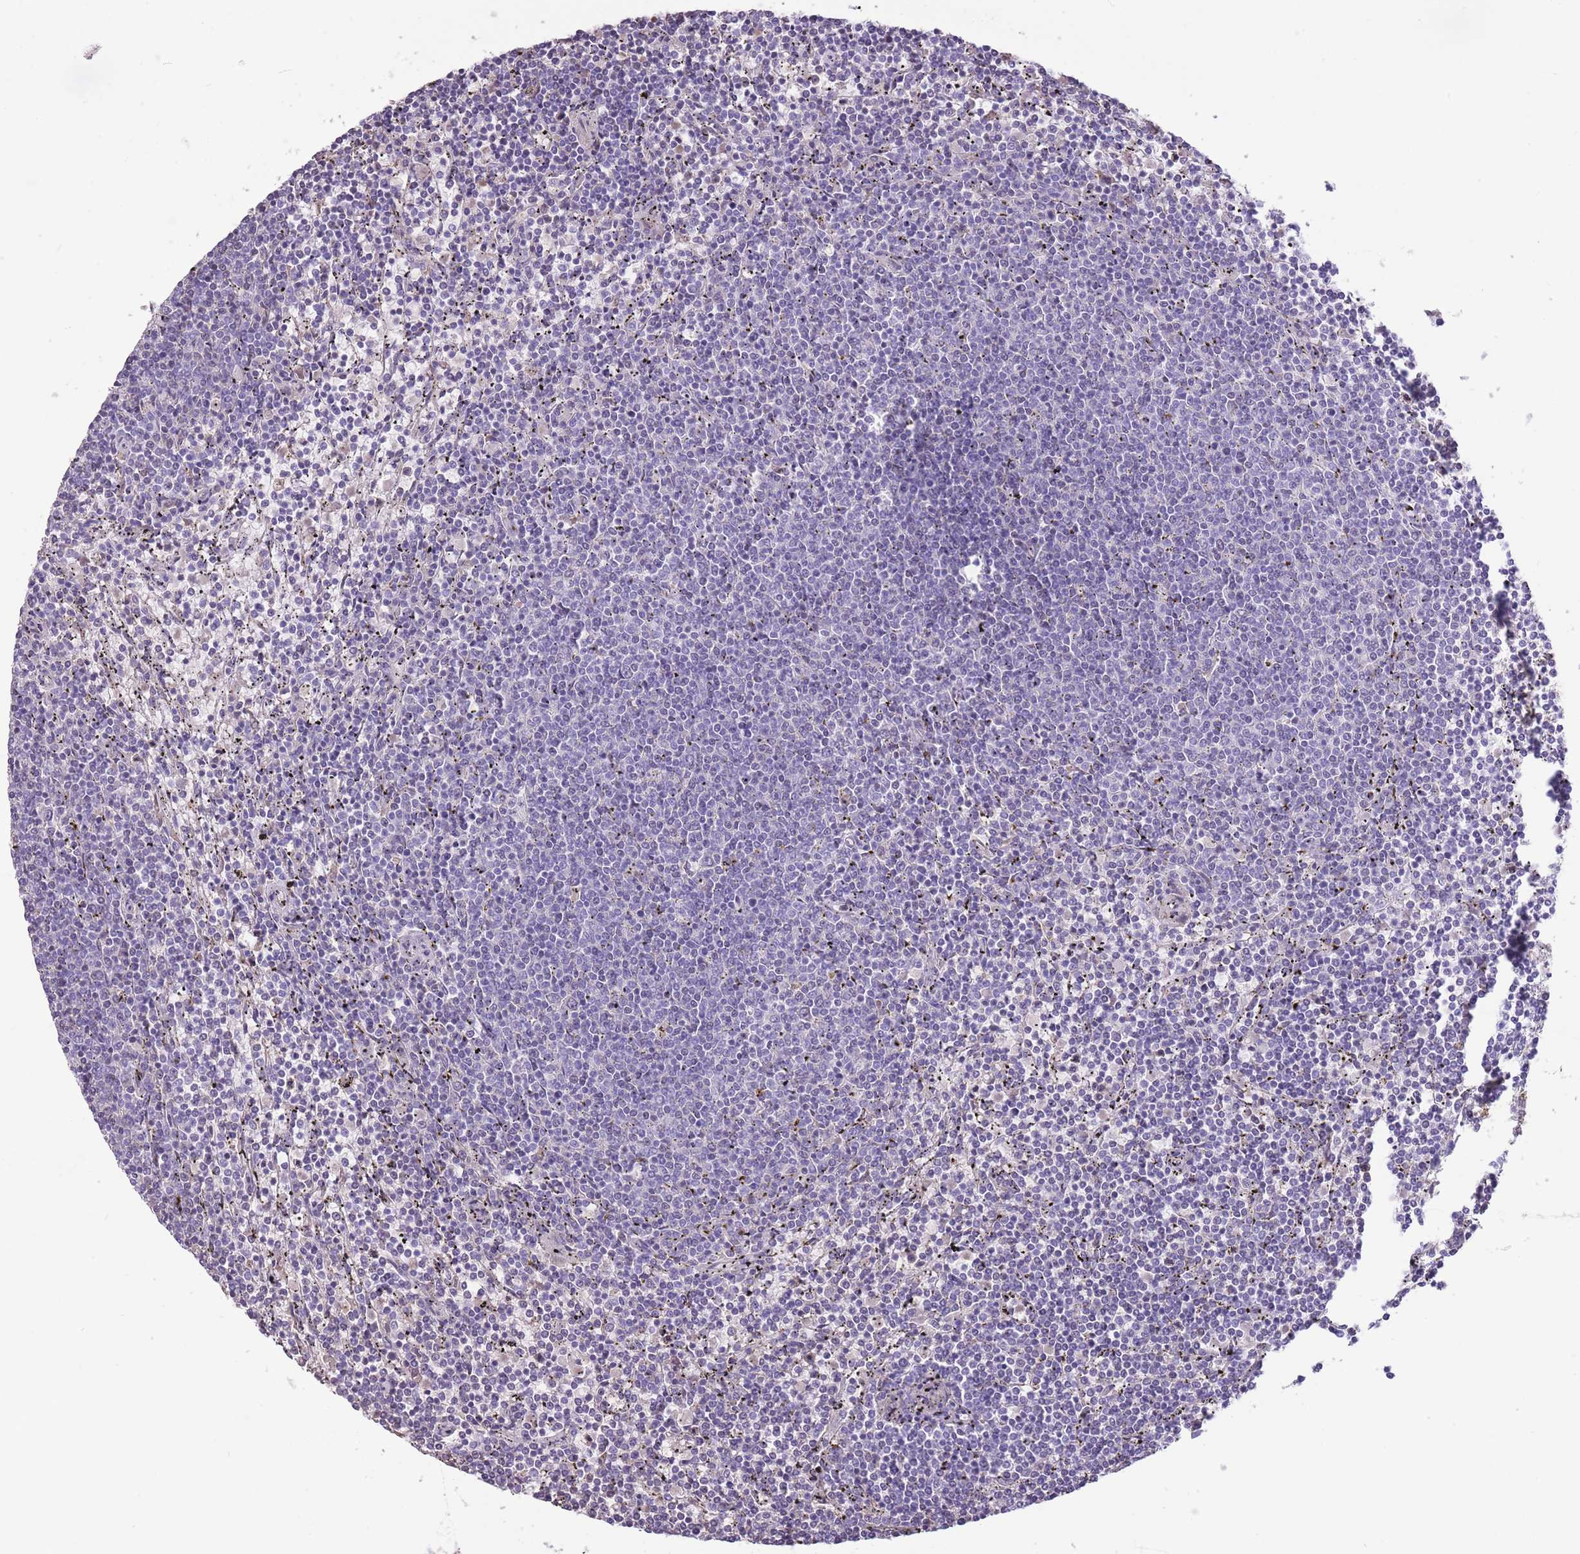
{"staining": {"intensity": "negative", "quantity": "none", "location": "none"}, "tissue": "lymphoma", "cell_type": "Tumor cells", "image_type": "cancer", "snomed": [{"axis": "morphology", "description": "Malignant lymphoma, non-Hodgkin's type, Low grade"}, {"axis": "topography", "description": "Spleen"}], "caption": "The immunohistochemistry image has no significant staining in tumor cells of lymphoma tissue.", "gene": "WDR70", "patient": {"sex": "female", "age": 50}}